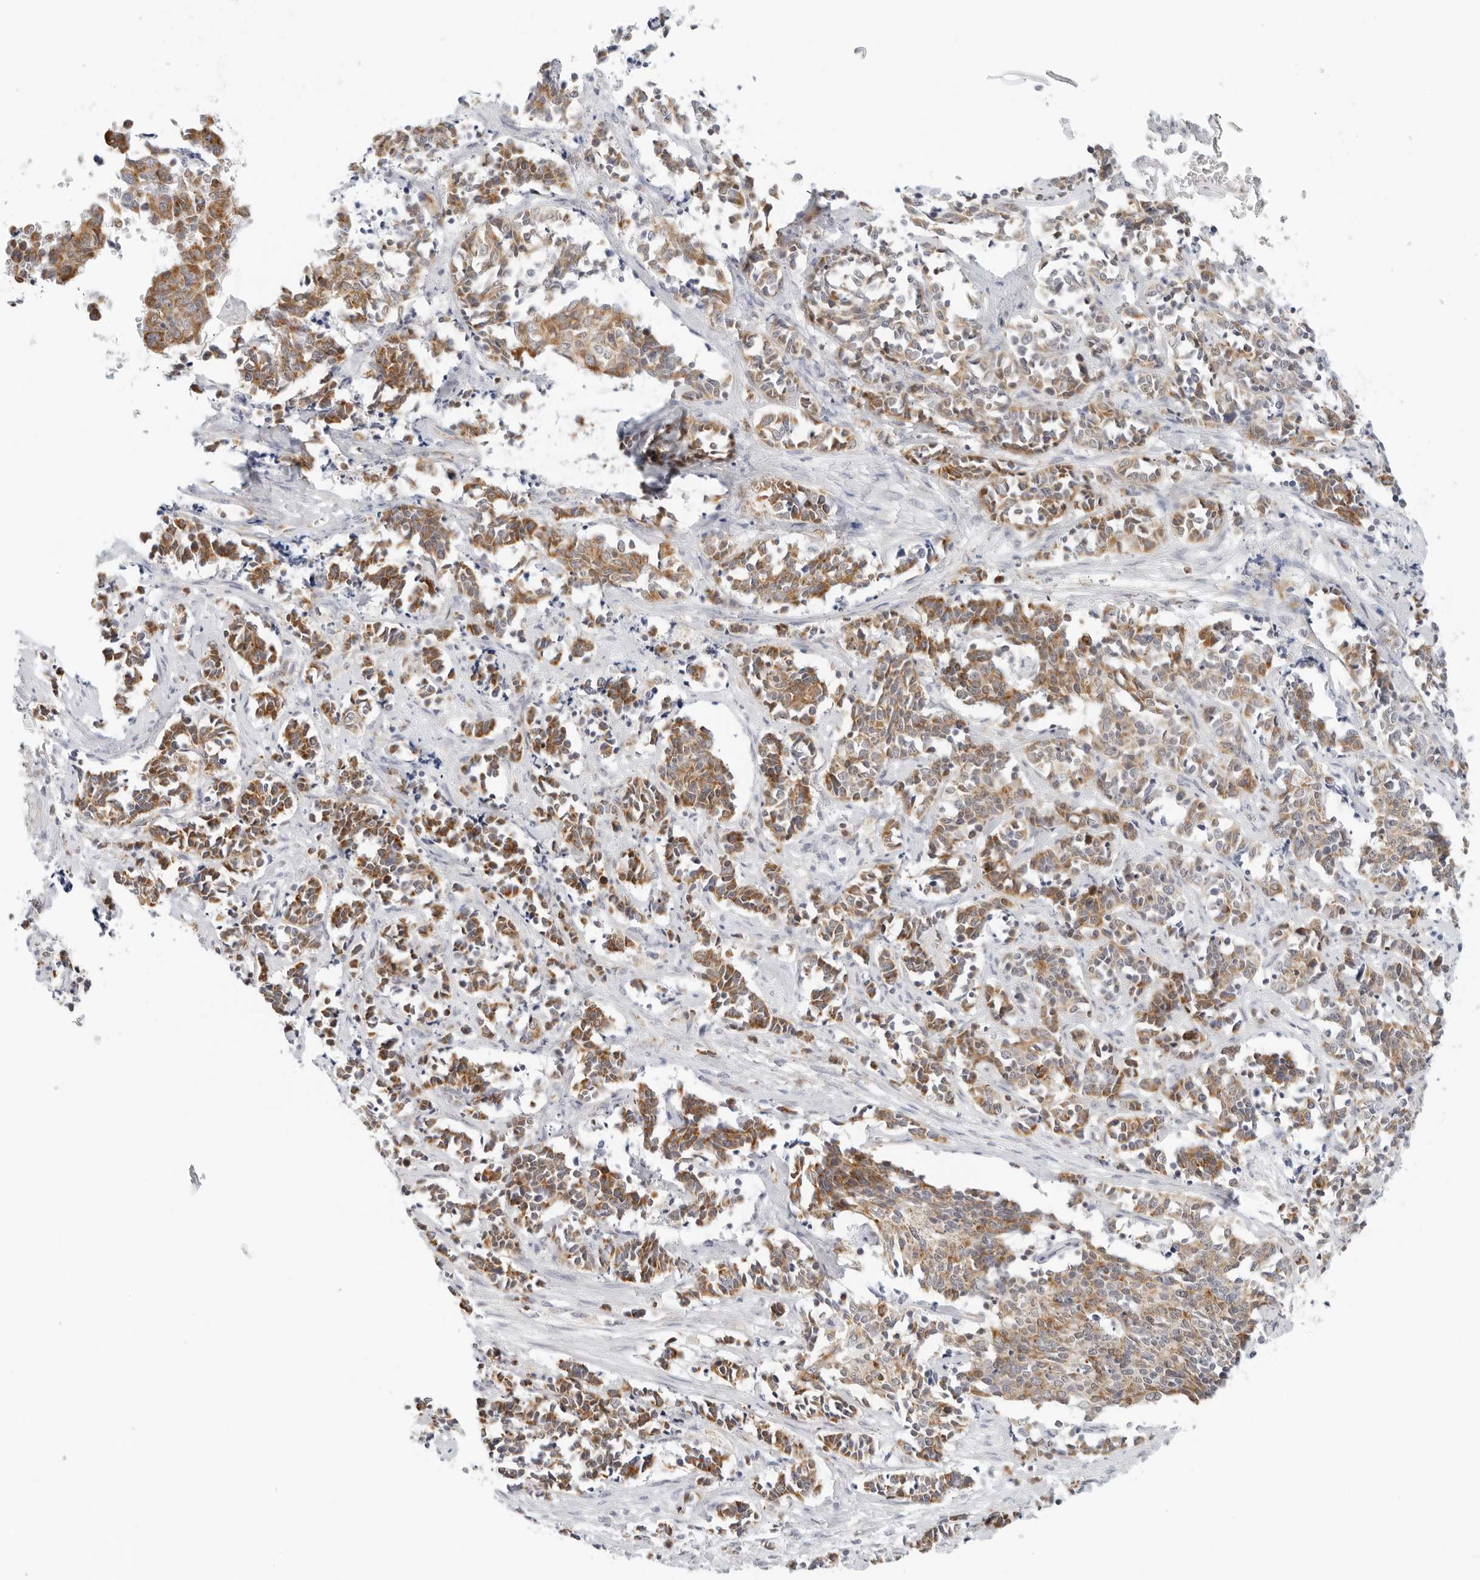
{"staining": {"intensity": "moderate", "quantity": ">75%", "location": "cytoplasmic/membranous"}, "tissue": "cervical cancer", "cell_type": "Tumor cells", "image_type": "cancer", "snomed": [{"axis": "morphology", "description": "Normal tissue, NOS"}, {"axis": "morphology", "description": "Squamous cell carcinoma, NOS"}, {"axis": "topography", "description": "Cervix"}], "caption": "Squamous cell carcinoma (cervical) stained with a protein marker displays moderate staining in tumor cells.", "gene": "RC3H1", "patient": {"sex": "female", "age": 35}}